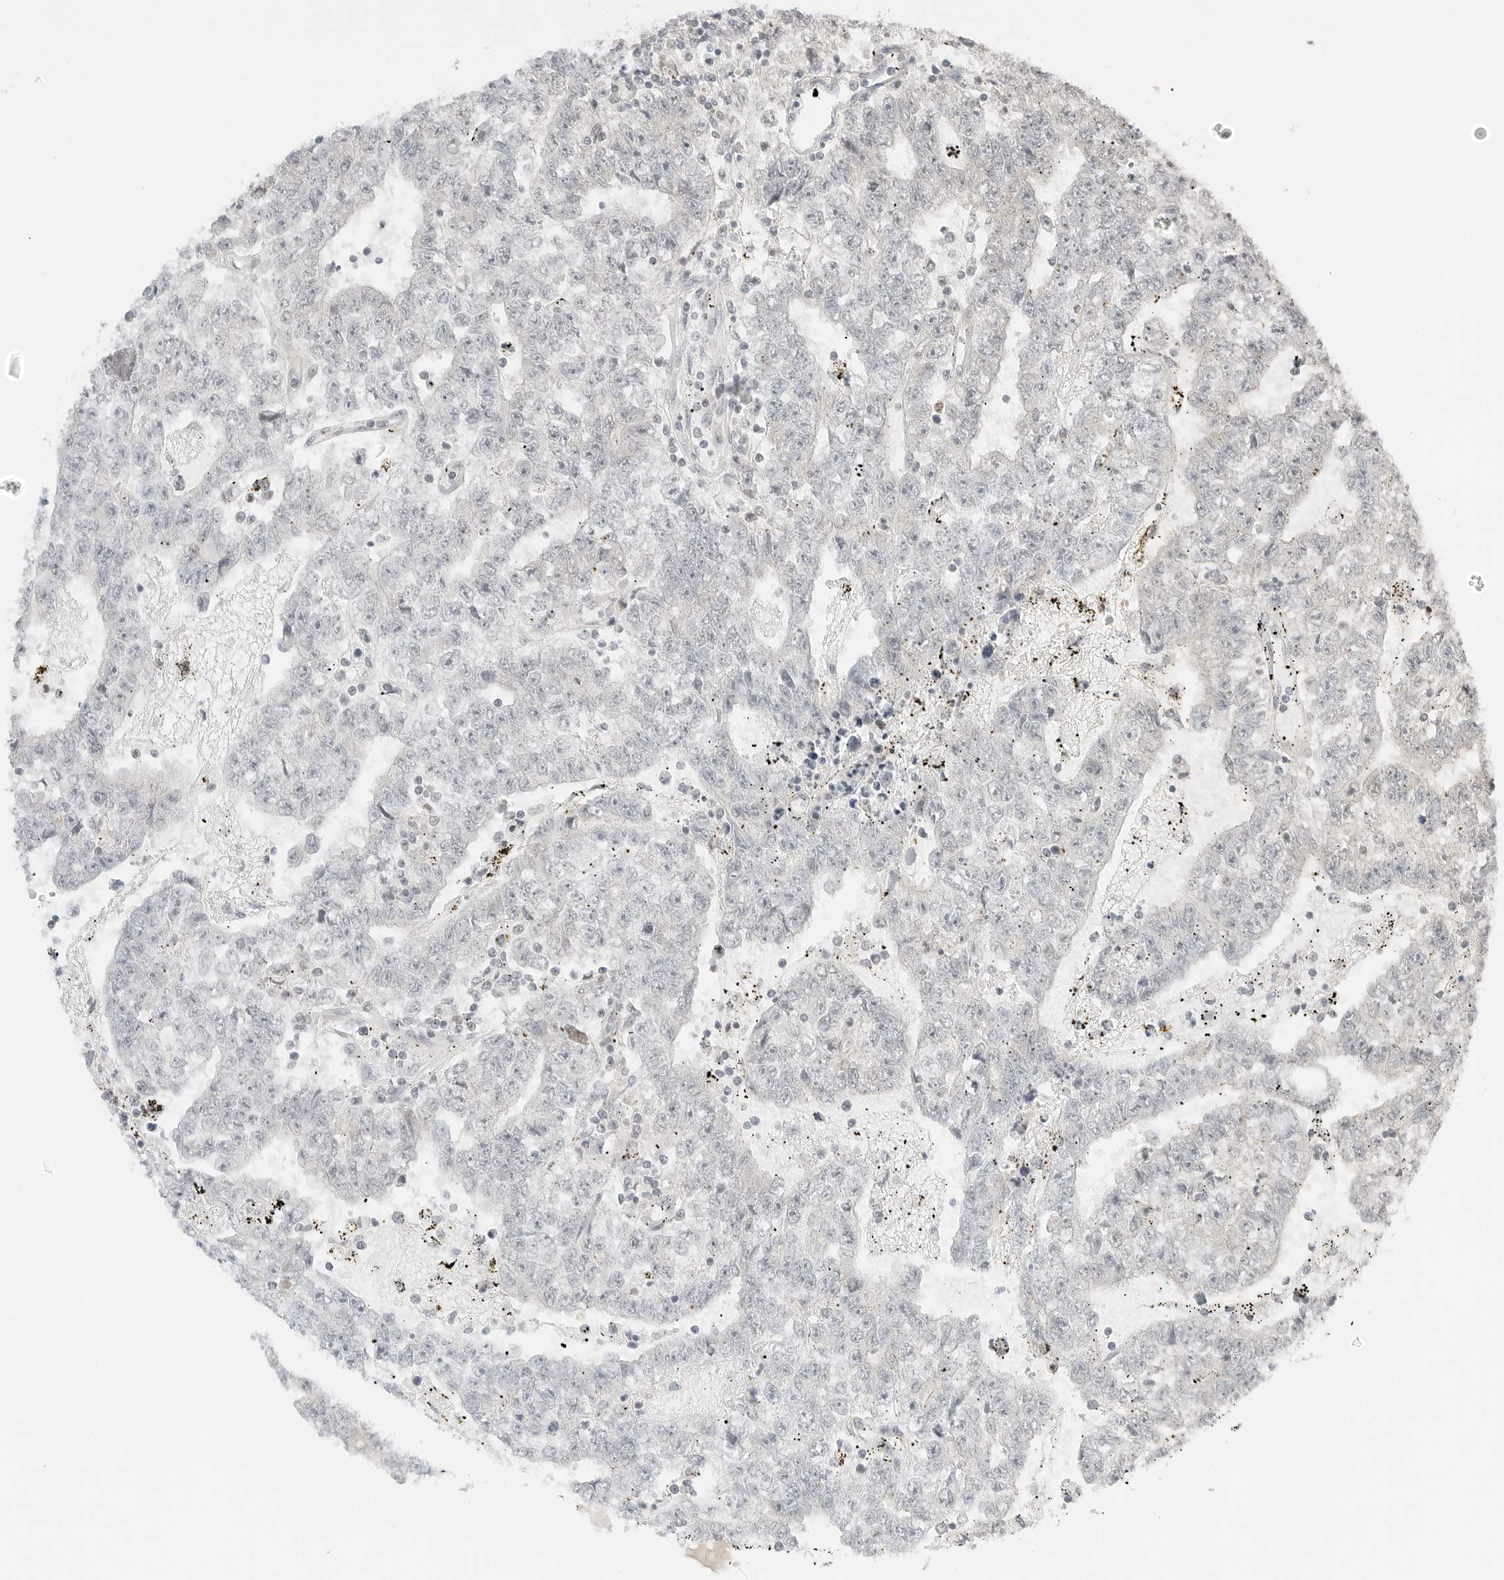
{"staining": {"intensity": "negative", "quantity": "none", "location": "none"}, "tissue": "testis cancer", "cell_type": "Tumor cells", "image_type": "cancer", "snomed": [{"axis": "morphology", "description": "Carcinoma, Embryonal, NOS"}, {"axis": "topography", "description": "Testis"}], "caption": "This is an IHC photomicrograph of testis embryonal carcinoma. There is no staining in tumor cells.", "gene": "IQCC", "patient": {"sex": "male", "age": 25}}